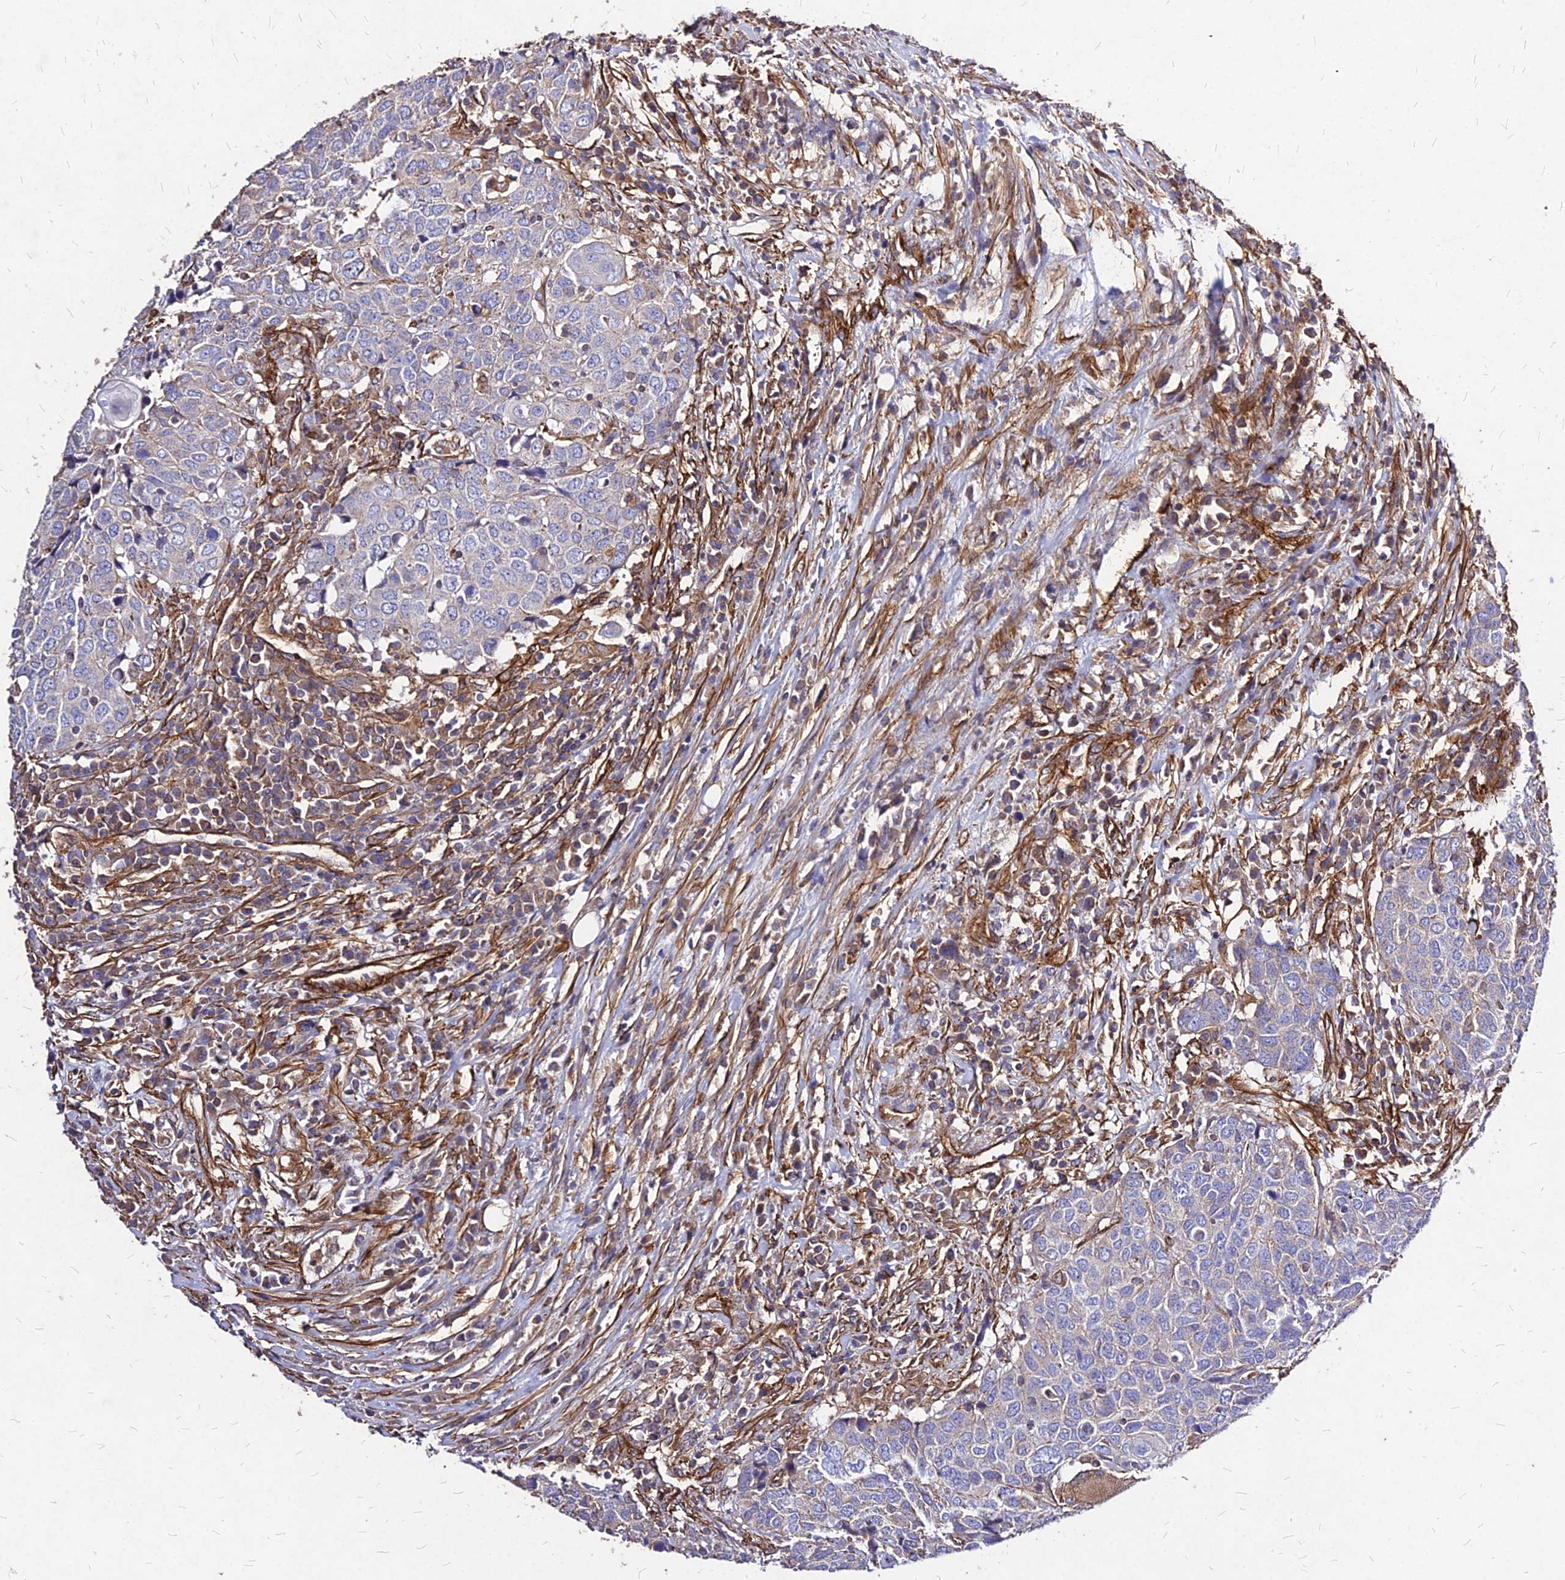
{"staining": {"intensity": "negative", "quantity": "none", "location": "none"}, "tissue": "head and neck cancer", "cell_type": "Tumor cells", "image_type": "cancer", "snomed": [{"axis": "morphology", "description": "Squamous cell carcinoma, NOS"}, {"axis": "topography", "description": "Head-Neck"}], "caption": "Head and neck cancer (squamous cell carcinoma) was stained to show a protein in brown. There is no significant positivity in tumor cells.", "gene": "EFCC1", "patient": {"sex": "male", "age": 66}}